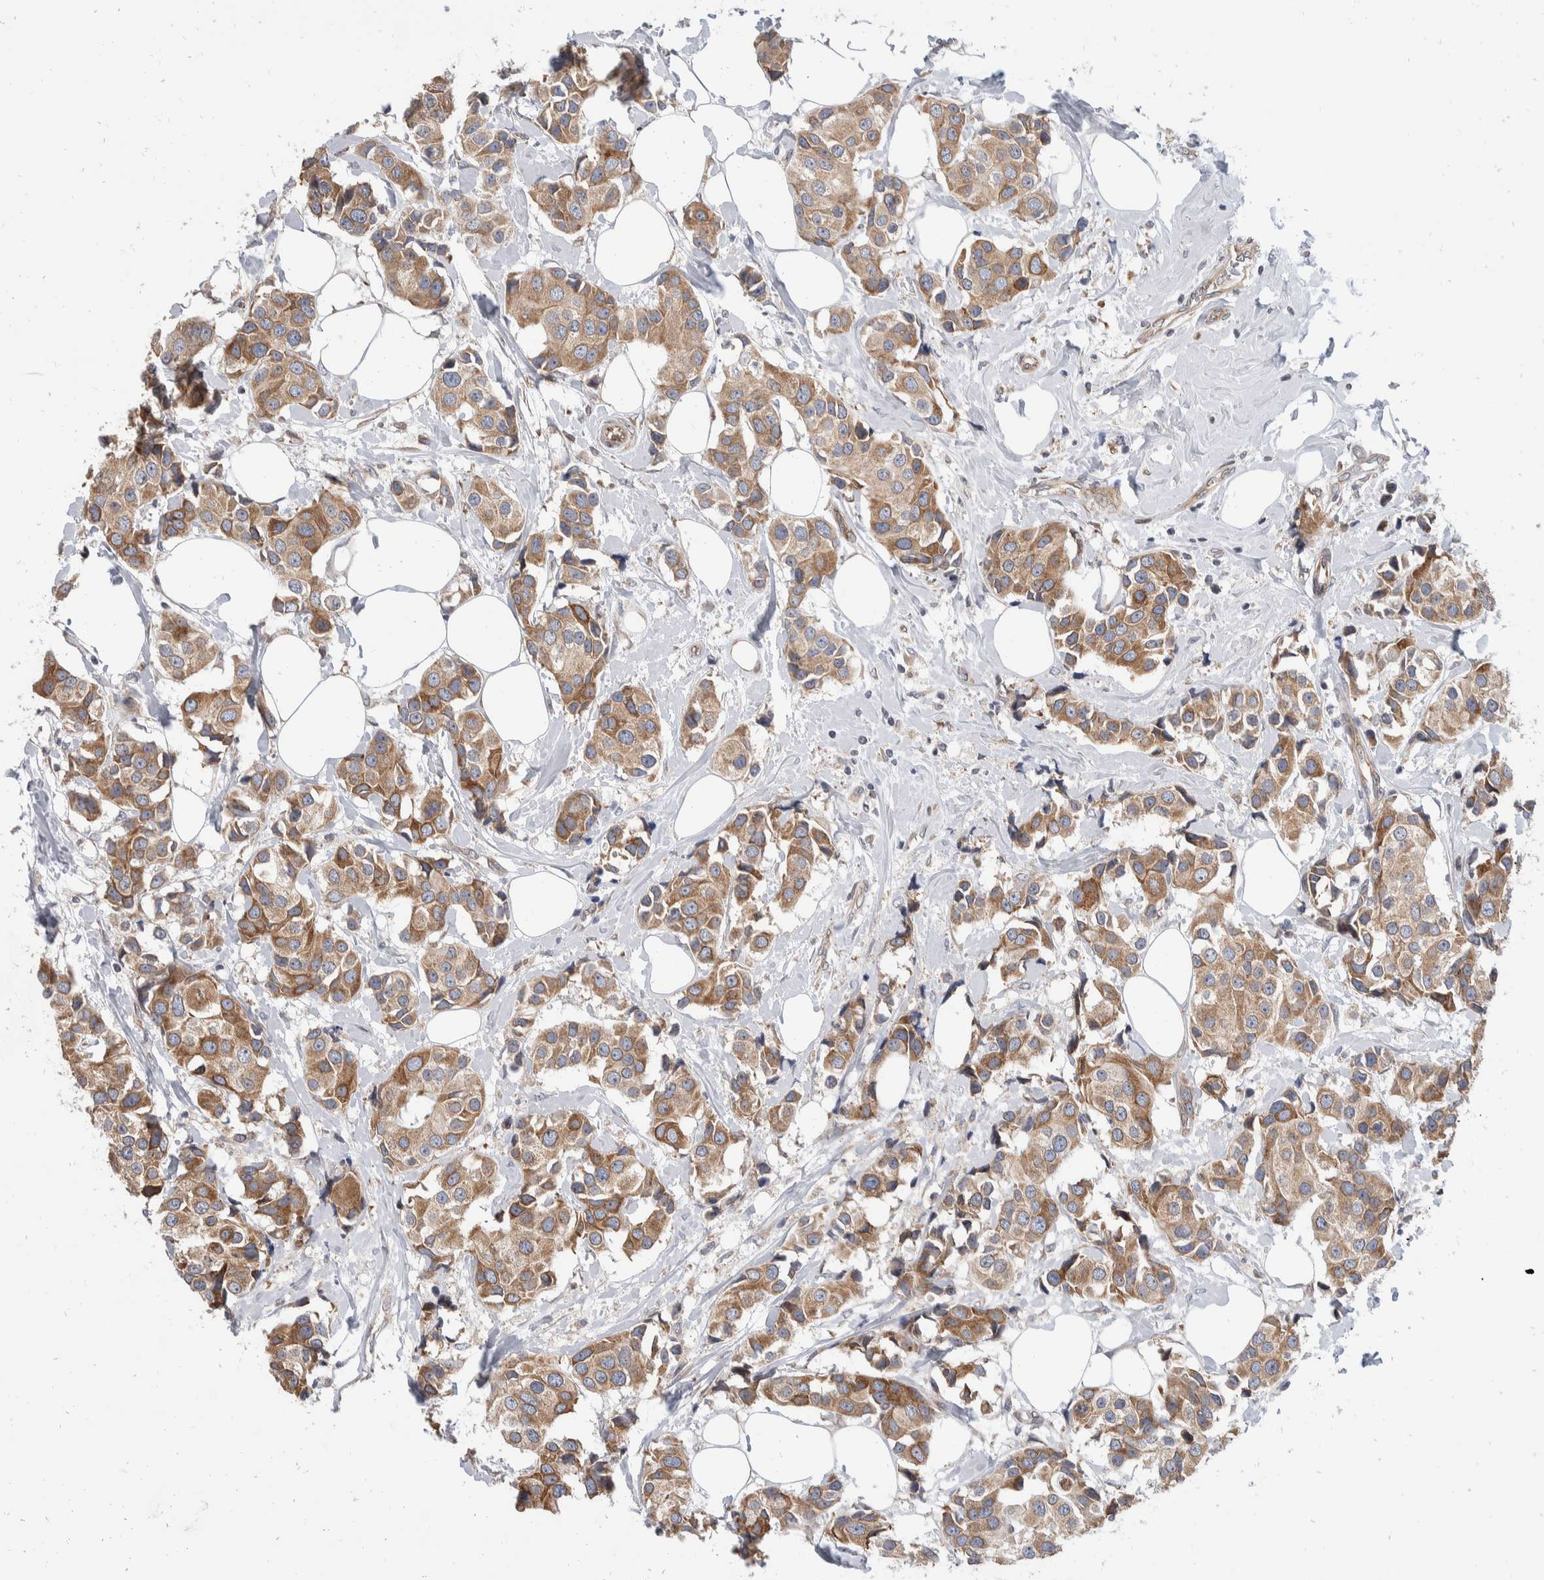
{"staining": {"intensity": "moderate", "quantity": ">75%", "location": "cytoplasmic/membranous"}, "tissue": "breast cancer", "cell_type": "Tumor cells", "image_type": "cancer", "snomed": [{"axis": "morphology", "description": "Normal tissue, NOS"}, {"axis": "morphology", "description": "Duct carcinoma"}, {"axis": "topography", "description": "Breast"}], "caption": "Approximately >75% of tumor cells in invasive ductal carcinoma (breast) show moderate cytoplasmic/membranous protein staining as visualized by brown immunohistochemical staining.", "gene": "TMEM245", "patient": {"sex": "female", "age": 39}}